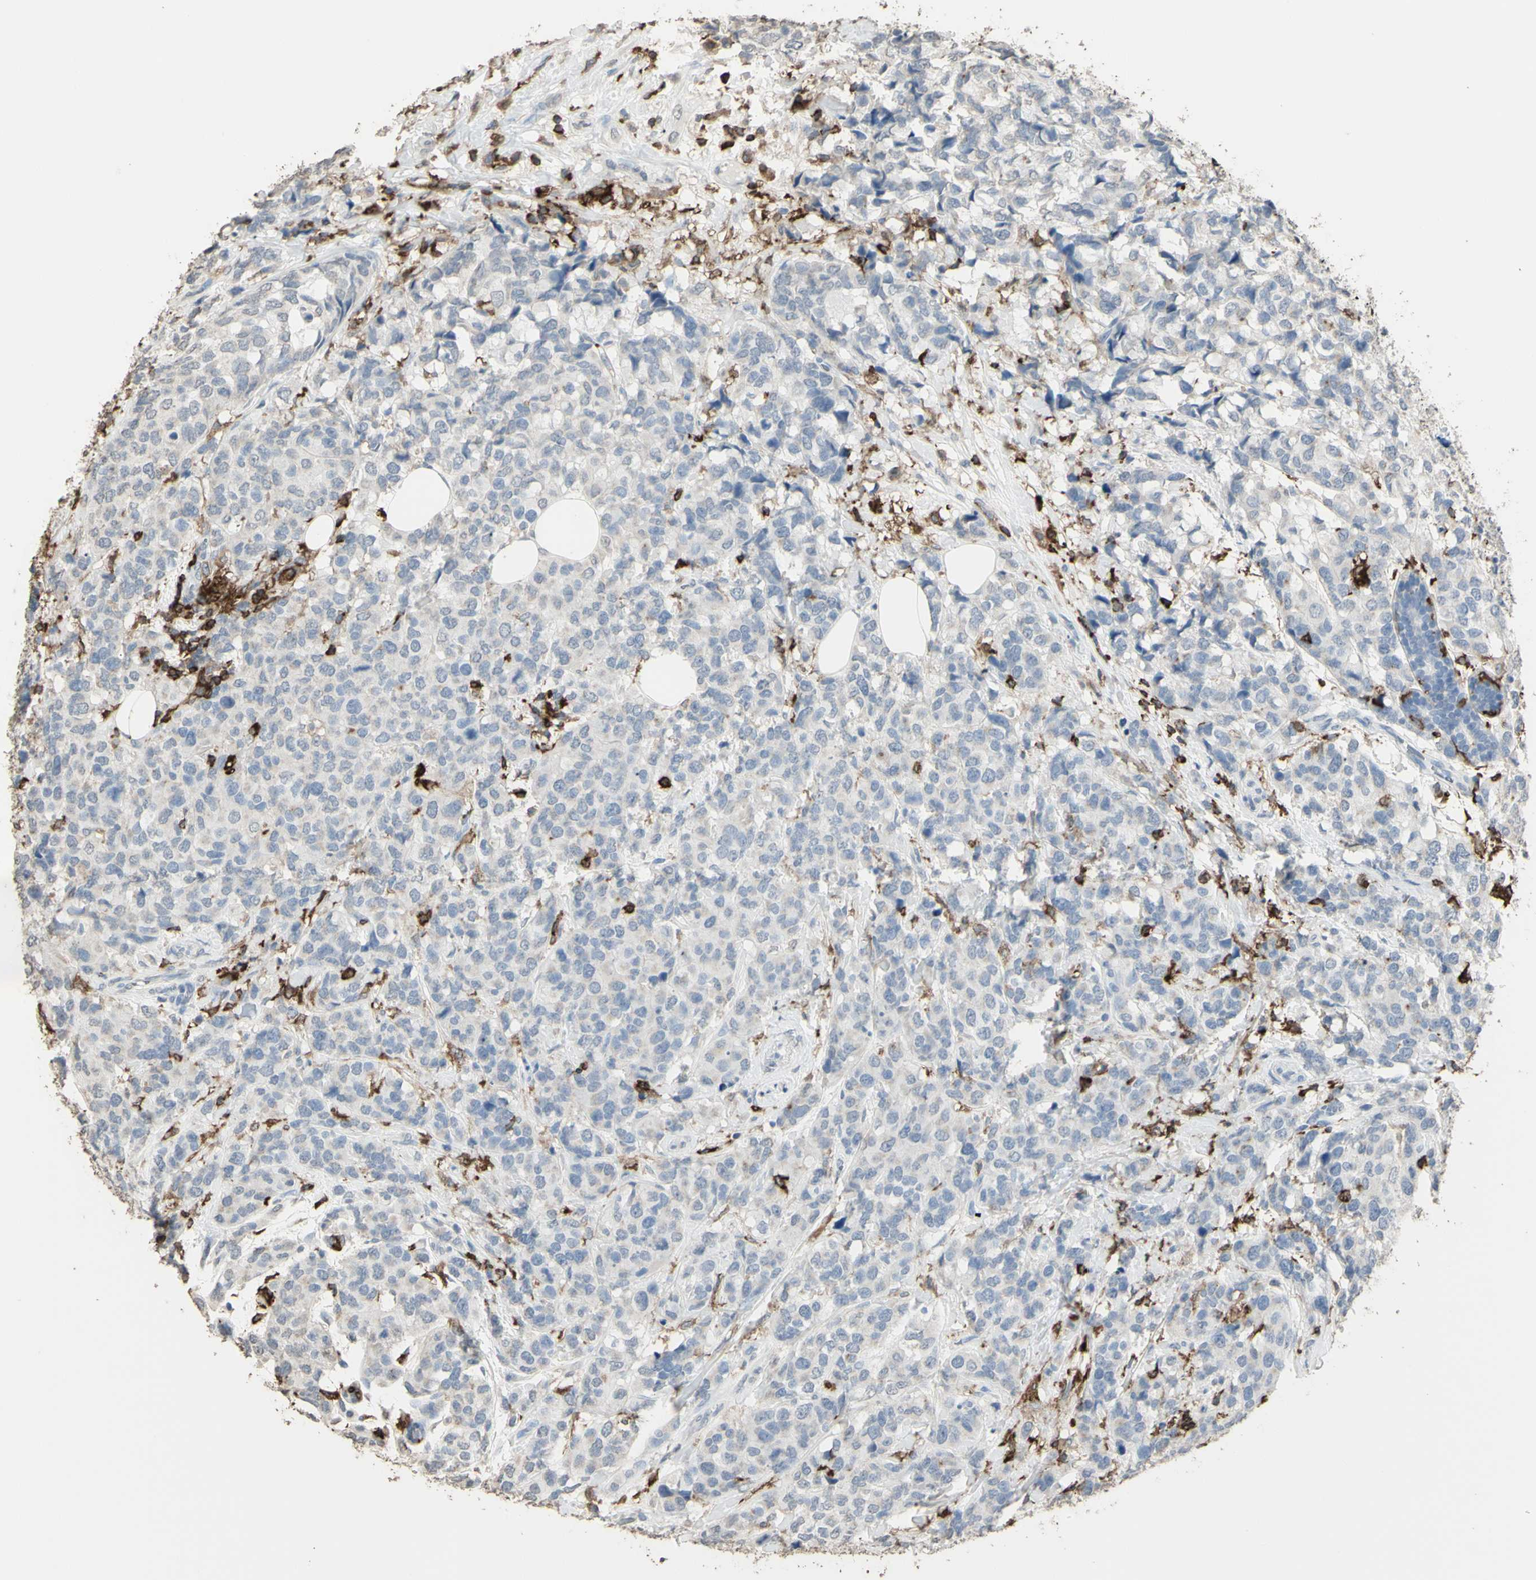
{"staining": {"intensity": "negative", "quantity": "none", "location": "none"}, "tissue": "breast cancer", "cell_type": "Tumor cells", "image_type": "cancer", "snomed": [{"axis": "morphology", "description": "Lobular carcinoma"}, {"axis": "topography", "description": "Breast"}], "caption": "Immunohistochemistry (IHC) micrograph of human breast cancer (lobular carcinoma) stained for a protein (brown), which displays no staining in tumor cells.", "gene": "PSTPIP1", "patient": {"sex": "female", "age": 59}}